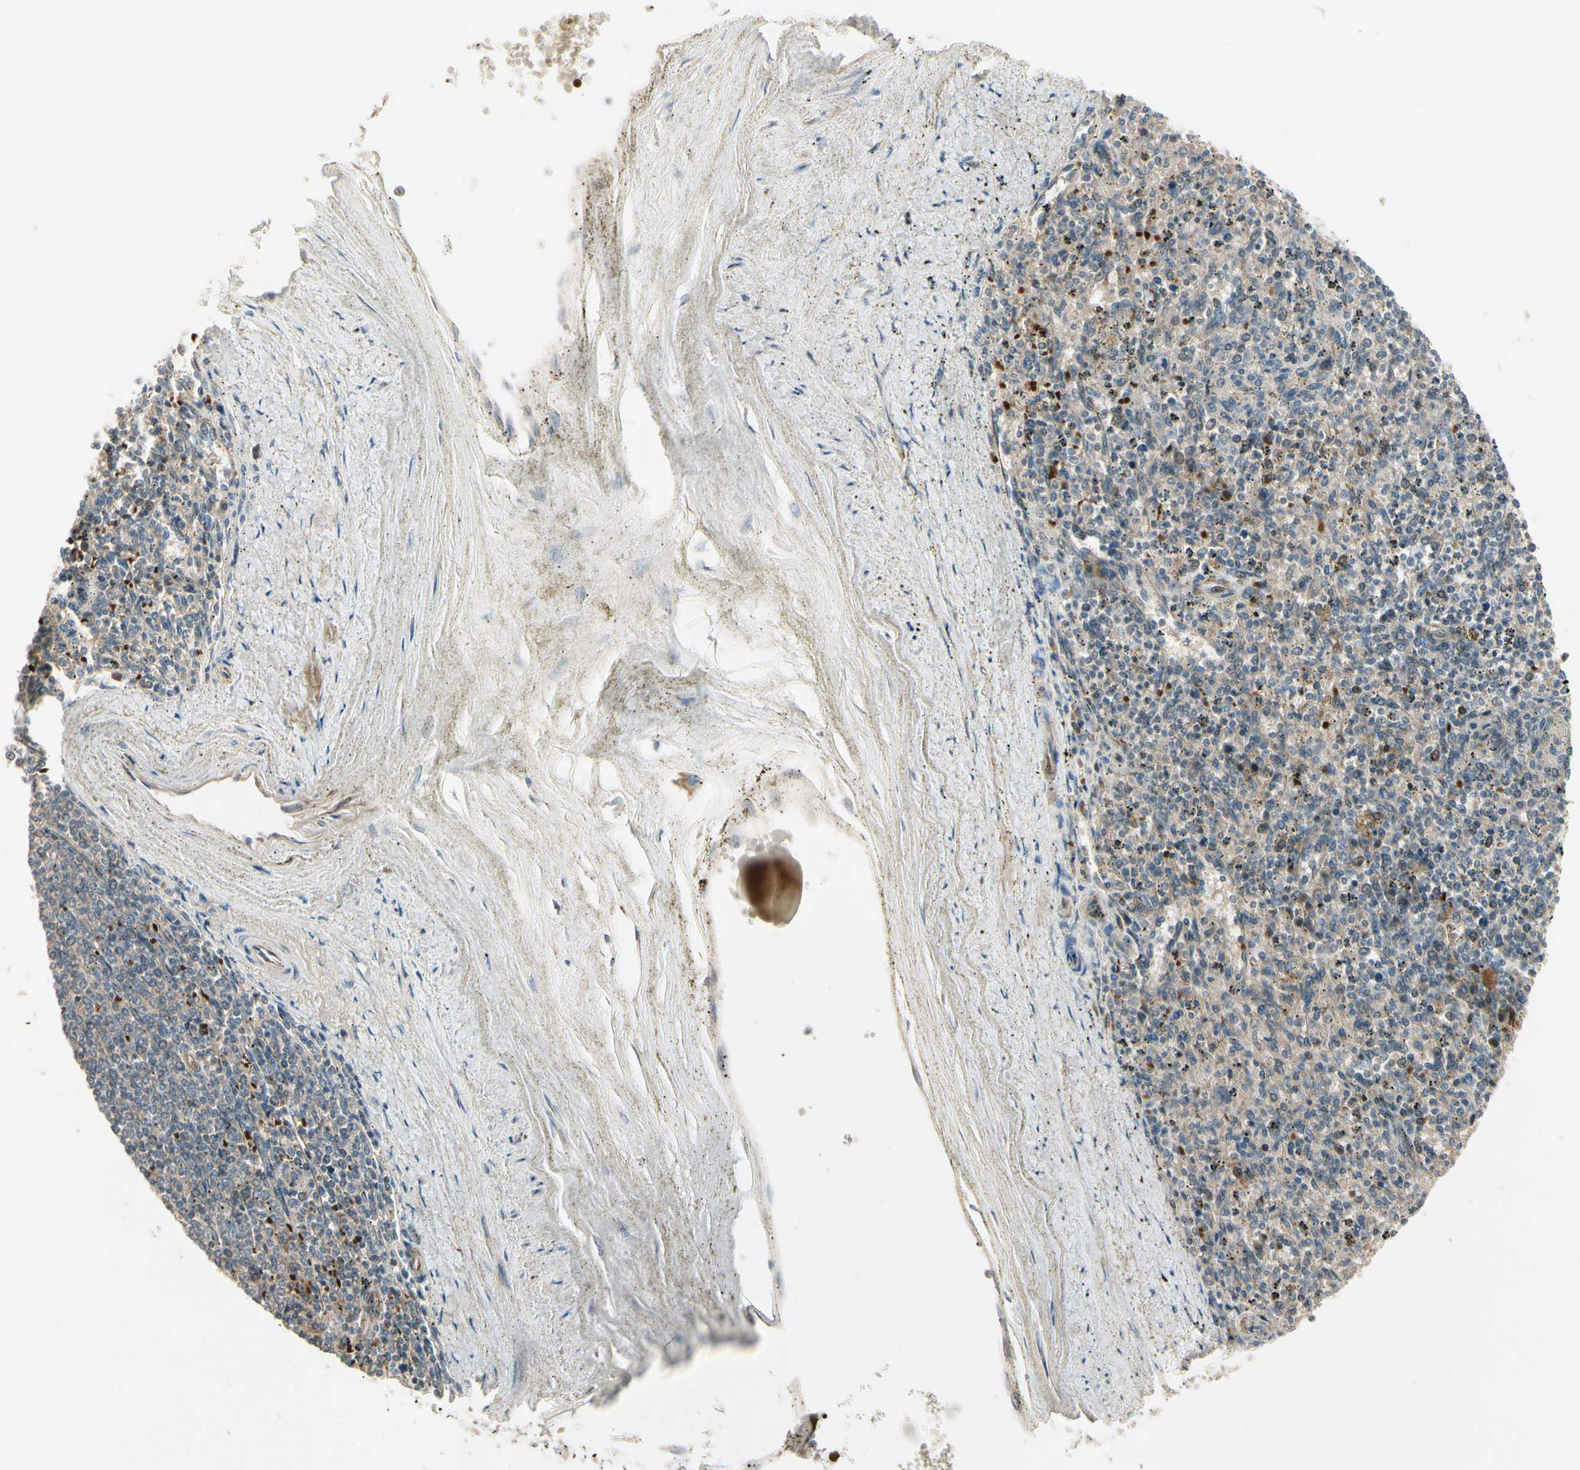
{"staining": {"intensity": "moderate", "quantity": "<25%", "location": "cytoplasmic/membranous"}, "tissue": "spleen", "cell_type": "Cells in red pulp", "image_type": "normal", "snomed": [{"axis": "morphology", "description": "Normal tissue, NOS"}, {"axis": "topography", "description": "Spleen"}], "caption": "Benign spleen shows moderate cytoplasmic/membranous staining in about <25% of cells in red pulp, visualized by immunohistochemistry.", "gene": "PPP3CB", "patient": {"sex": "male", "age": 72}}